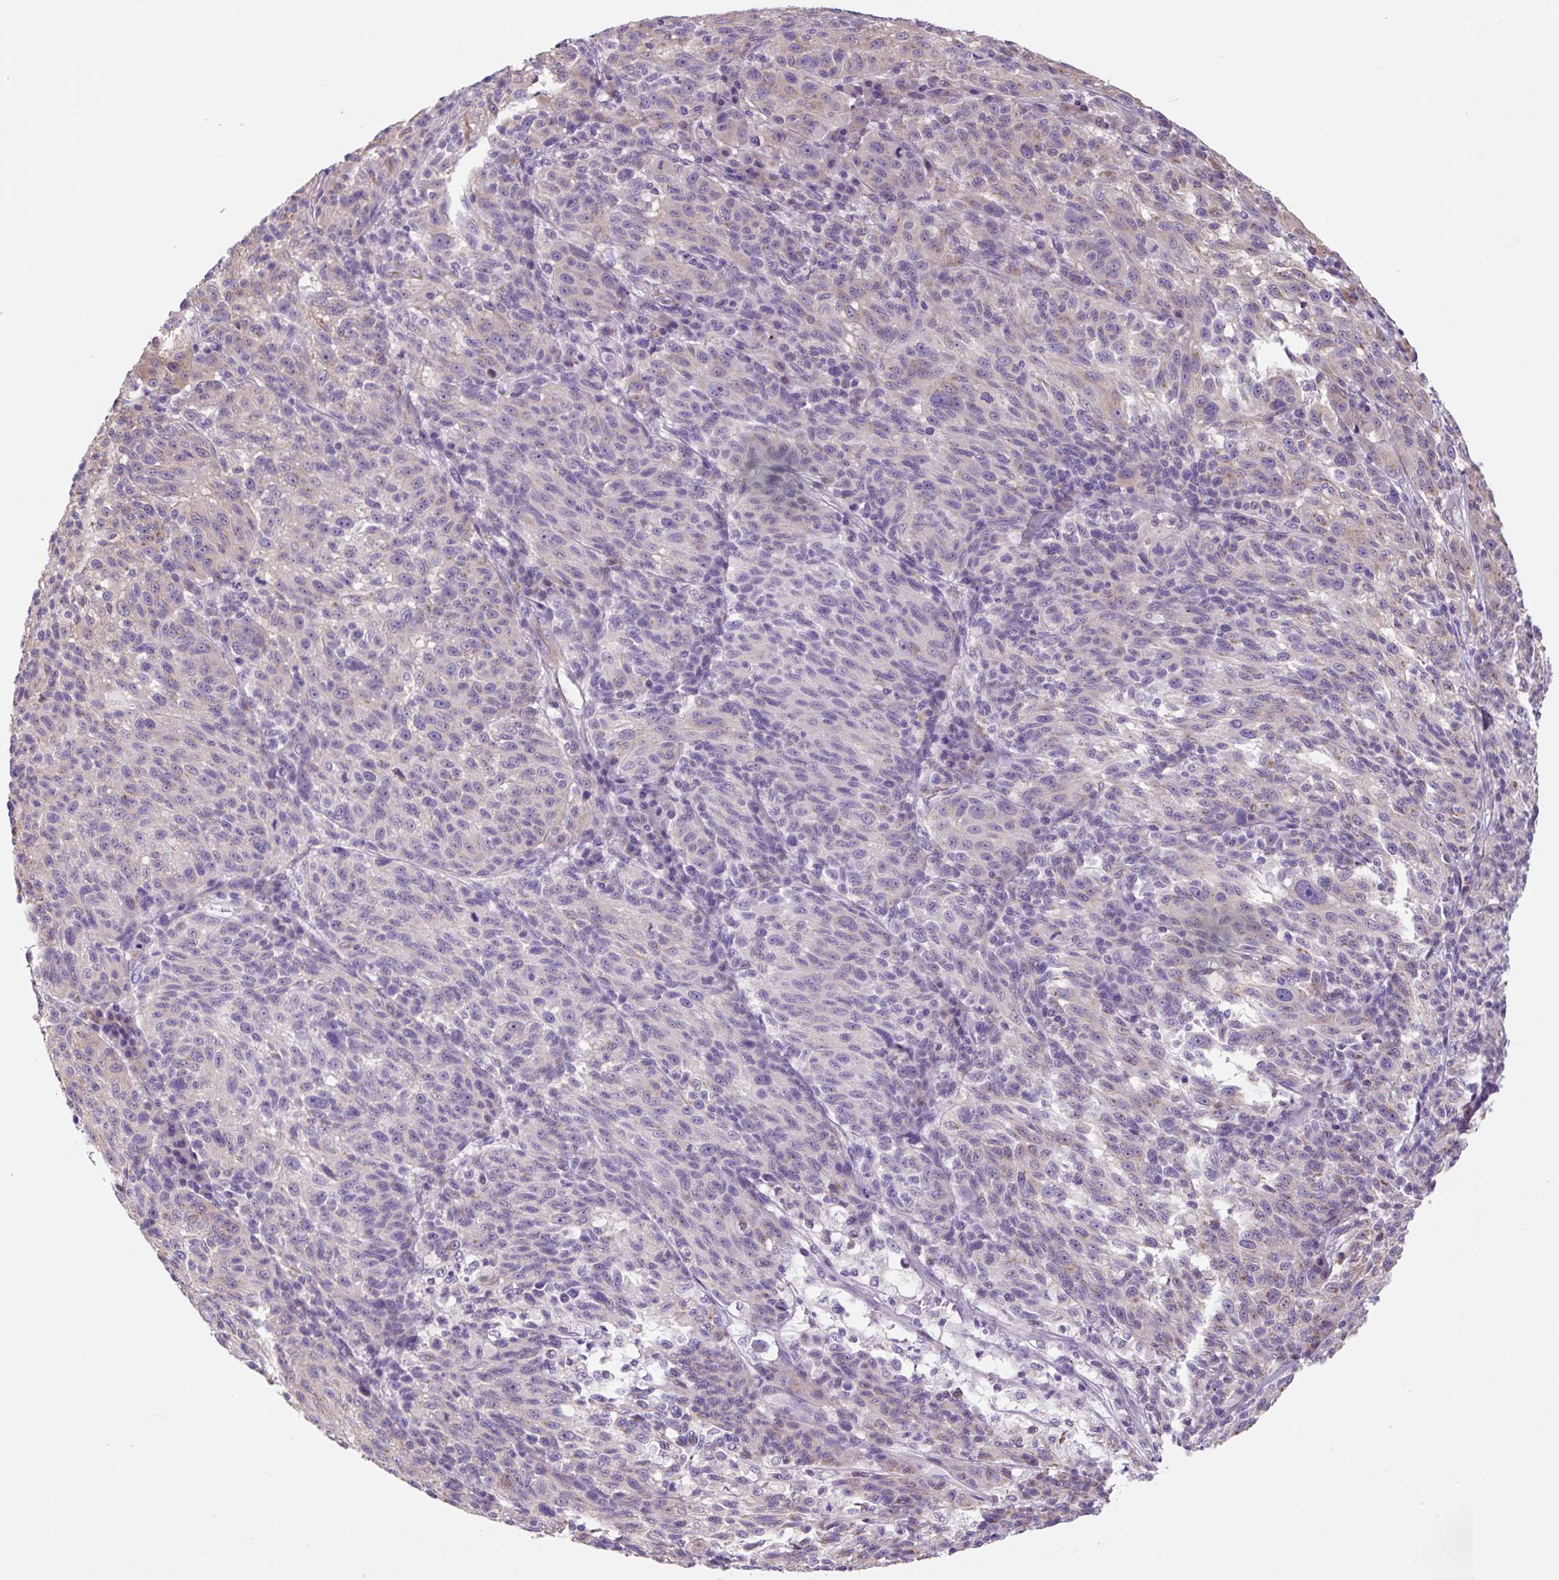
{"staining": {"intensity": "weak", "quantity": "<25%", "location": "cytoplasmic/membranous"}, "tissue": "melanoma", "cell_type": "Tumor cells", "image_type": "cancer", "snomed": [{"axis": "morphology", "description": "Malignant melanoma, NOS"}, {"axis": "topography", "description": "Skin"}], "caption": "IHC micrograph of neoplastic tissue: malignant melanoma stained with DAB (3,3'-diaminobenzidine) shows no significant protein staining in tumor cells.", "gene": "GORASP1", "patient": {"sex": "male", "age": 53}}